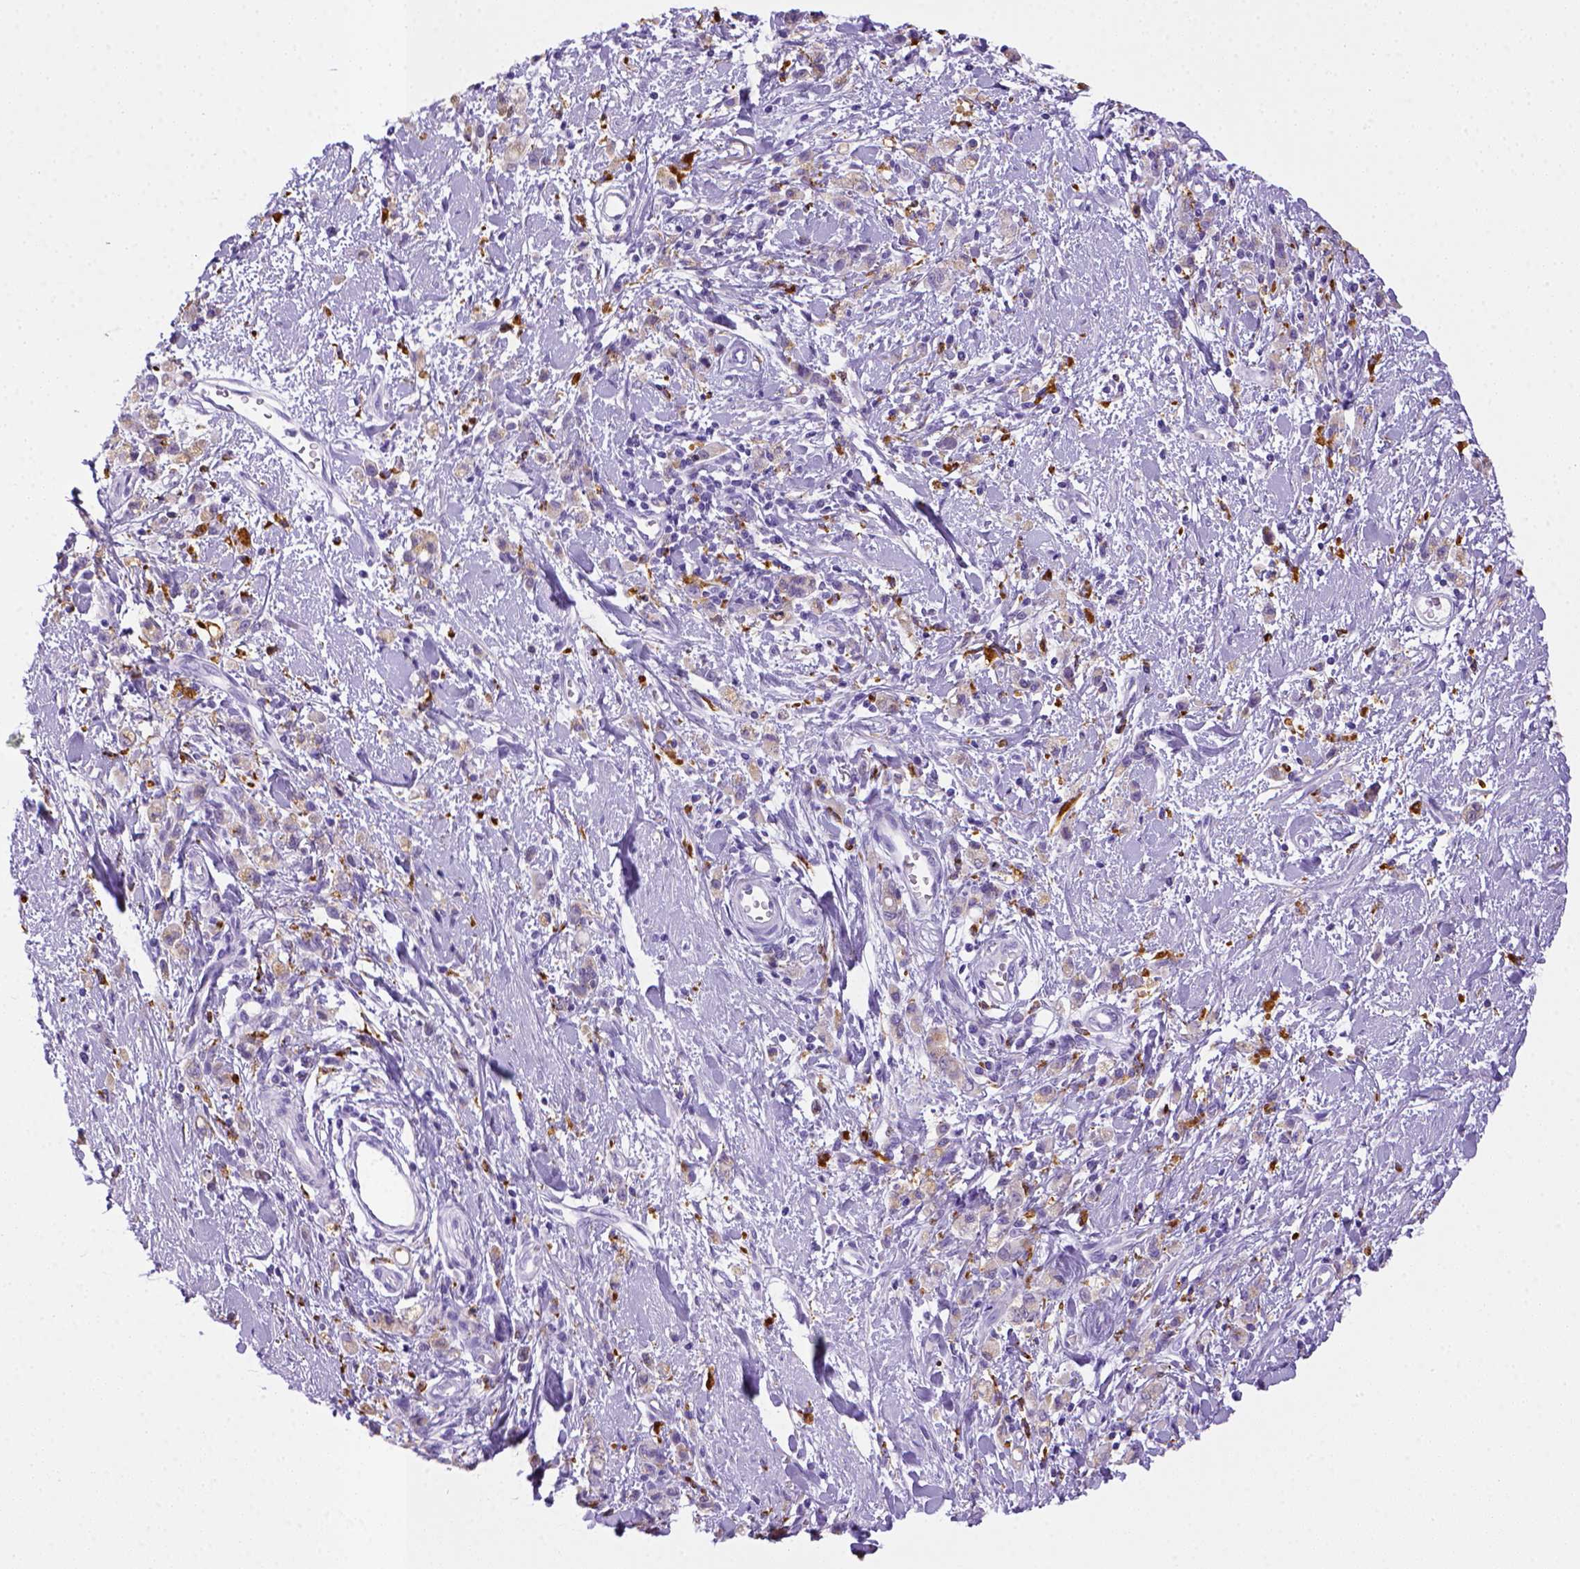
{"staining": {"intensity": "negative", "quantity": "none", "location": "none"}, "tissue": "stomach cancer", "cell_type": "Tumor cells", "image_type": "cancer", "snomed": [{"axis": "morphology", "description": "Adenocarcinoma, NOS"}, {"axis": "topography", "description": "Stomach"}], "caption": "Immunohistochemistry (IHC) histopathology image of neoplastic tissue: stomach adenocarcinoma stained with DAB exhibits no significant protein staining in tumor cells.", "gene": "CD68", "patient": {"sex": "male", "age": 77}}